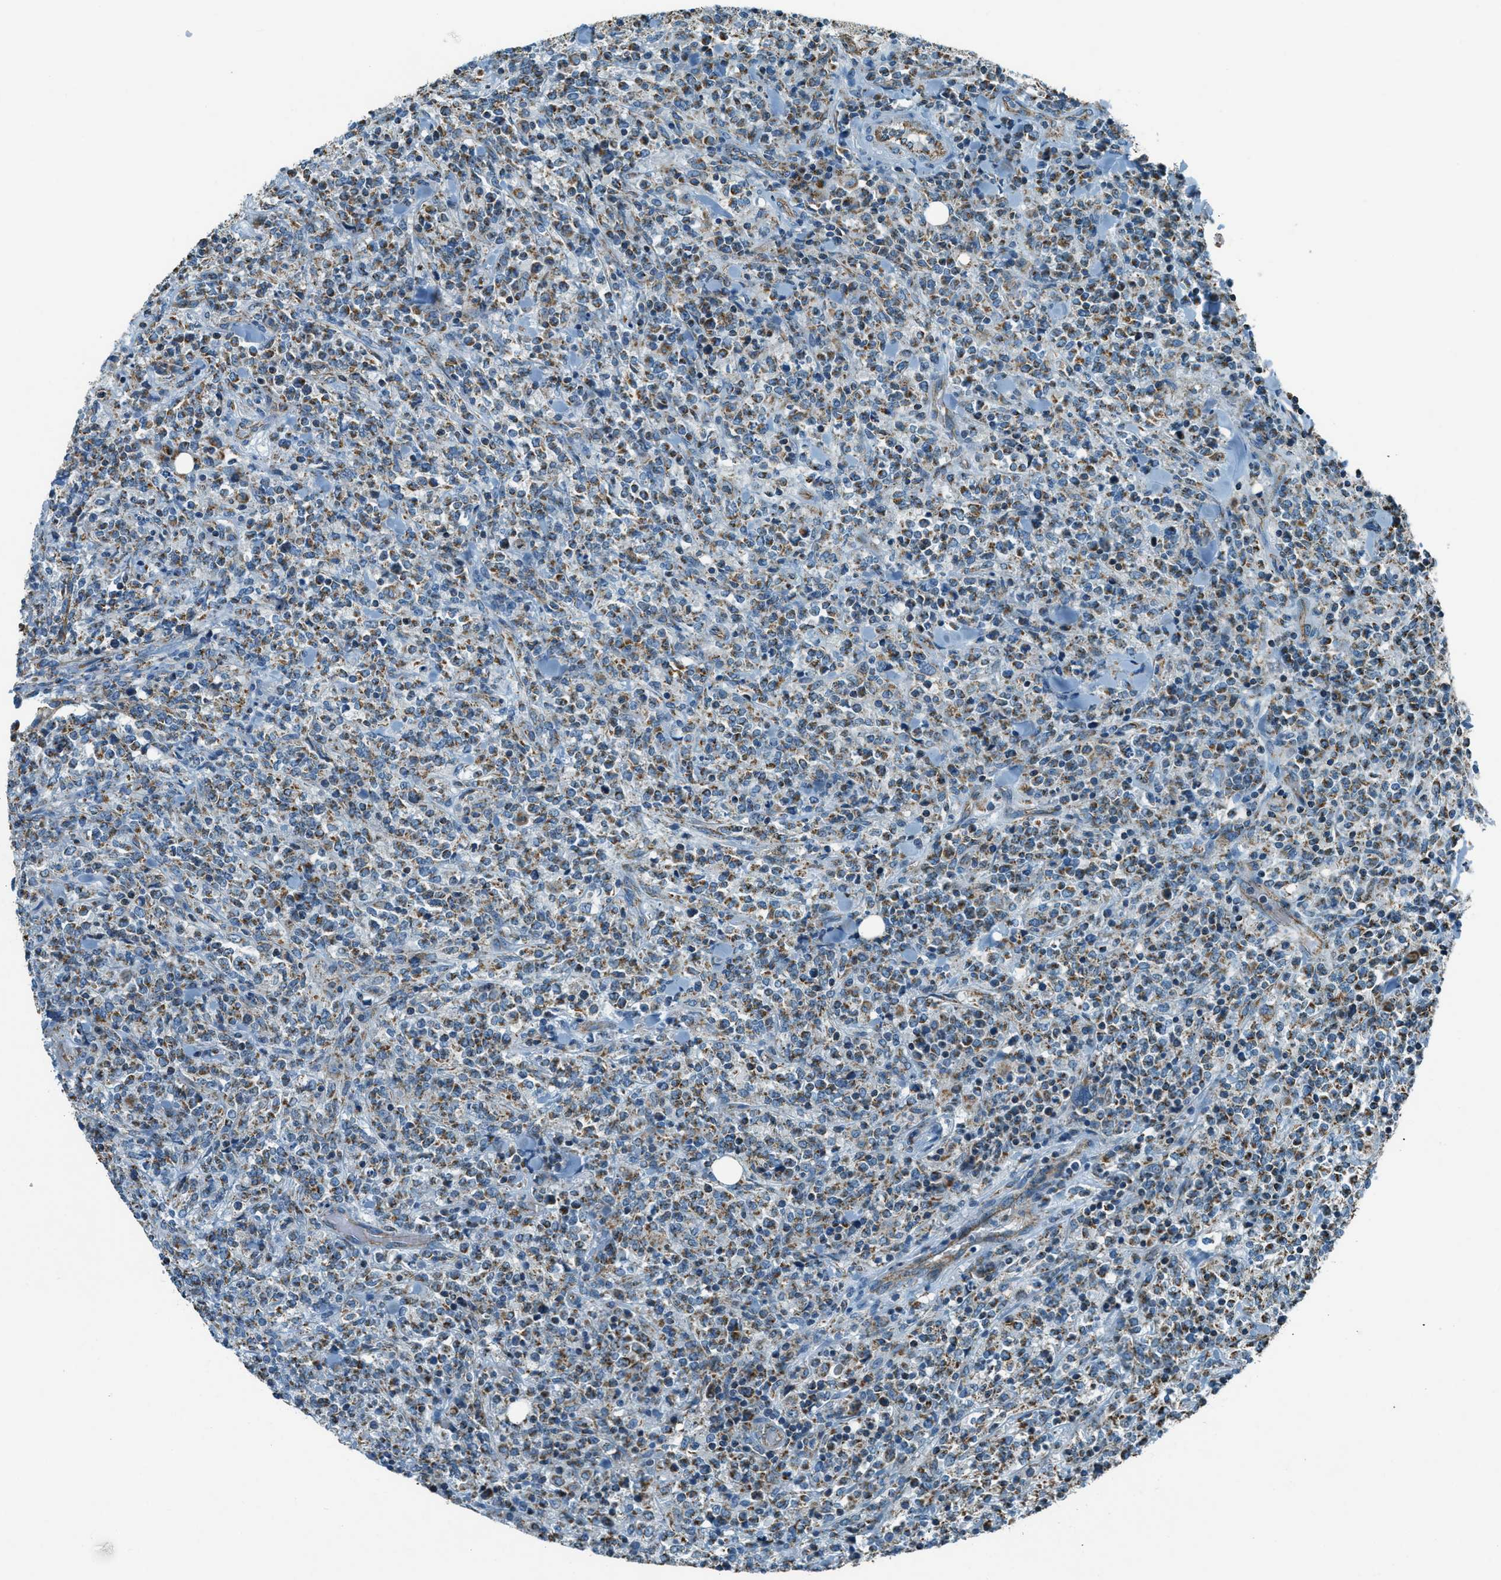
{"staining": {"intensity": "moderate", "quantity": "25%-75%", "location": "cytoplasmic/membranous"}, "tissue": "lymphoma", "cell_type": "Tumor cells", "image_type": "cancer", "snomed": [{"axis": "morphology", "description": "Malignant lymphoma, non-Hodgkin's type, High grade"}, {"axis": "topography", "description": "Soft tissue"}], "caption": "The micrograph reveals a brown stain indicating the presence of a protein in the cytoplasmic/membranous of tumor cells in high-grade malignant lymphoma, non-Hodgkin's type.", "gene": "CHST15", "patient": {"sex": "male", "age": 18}}